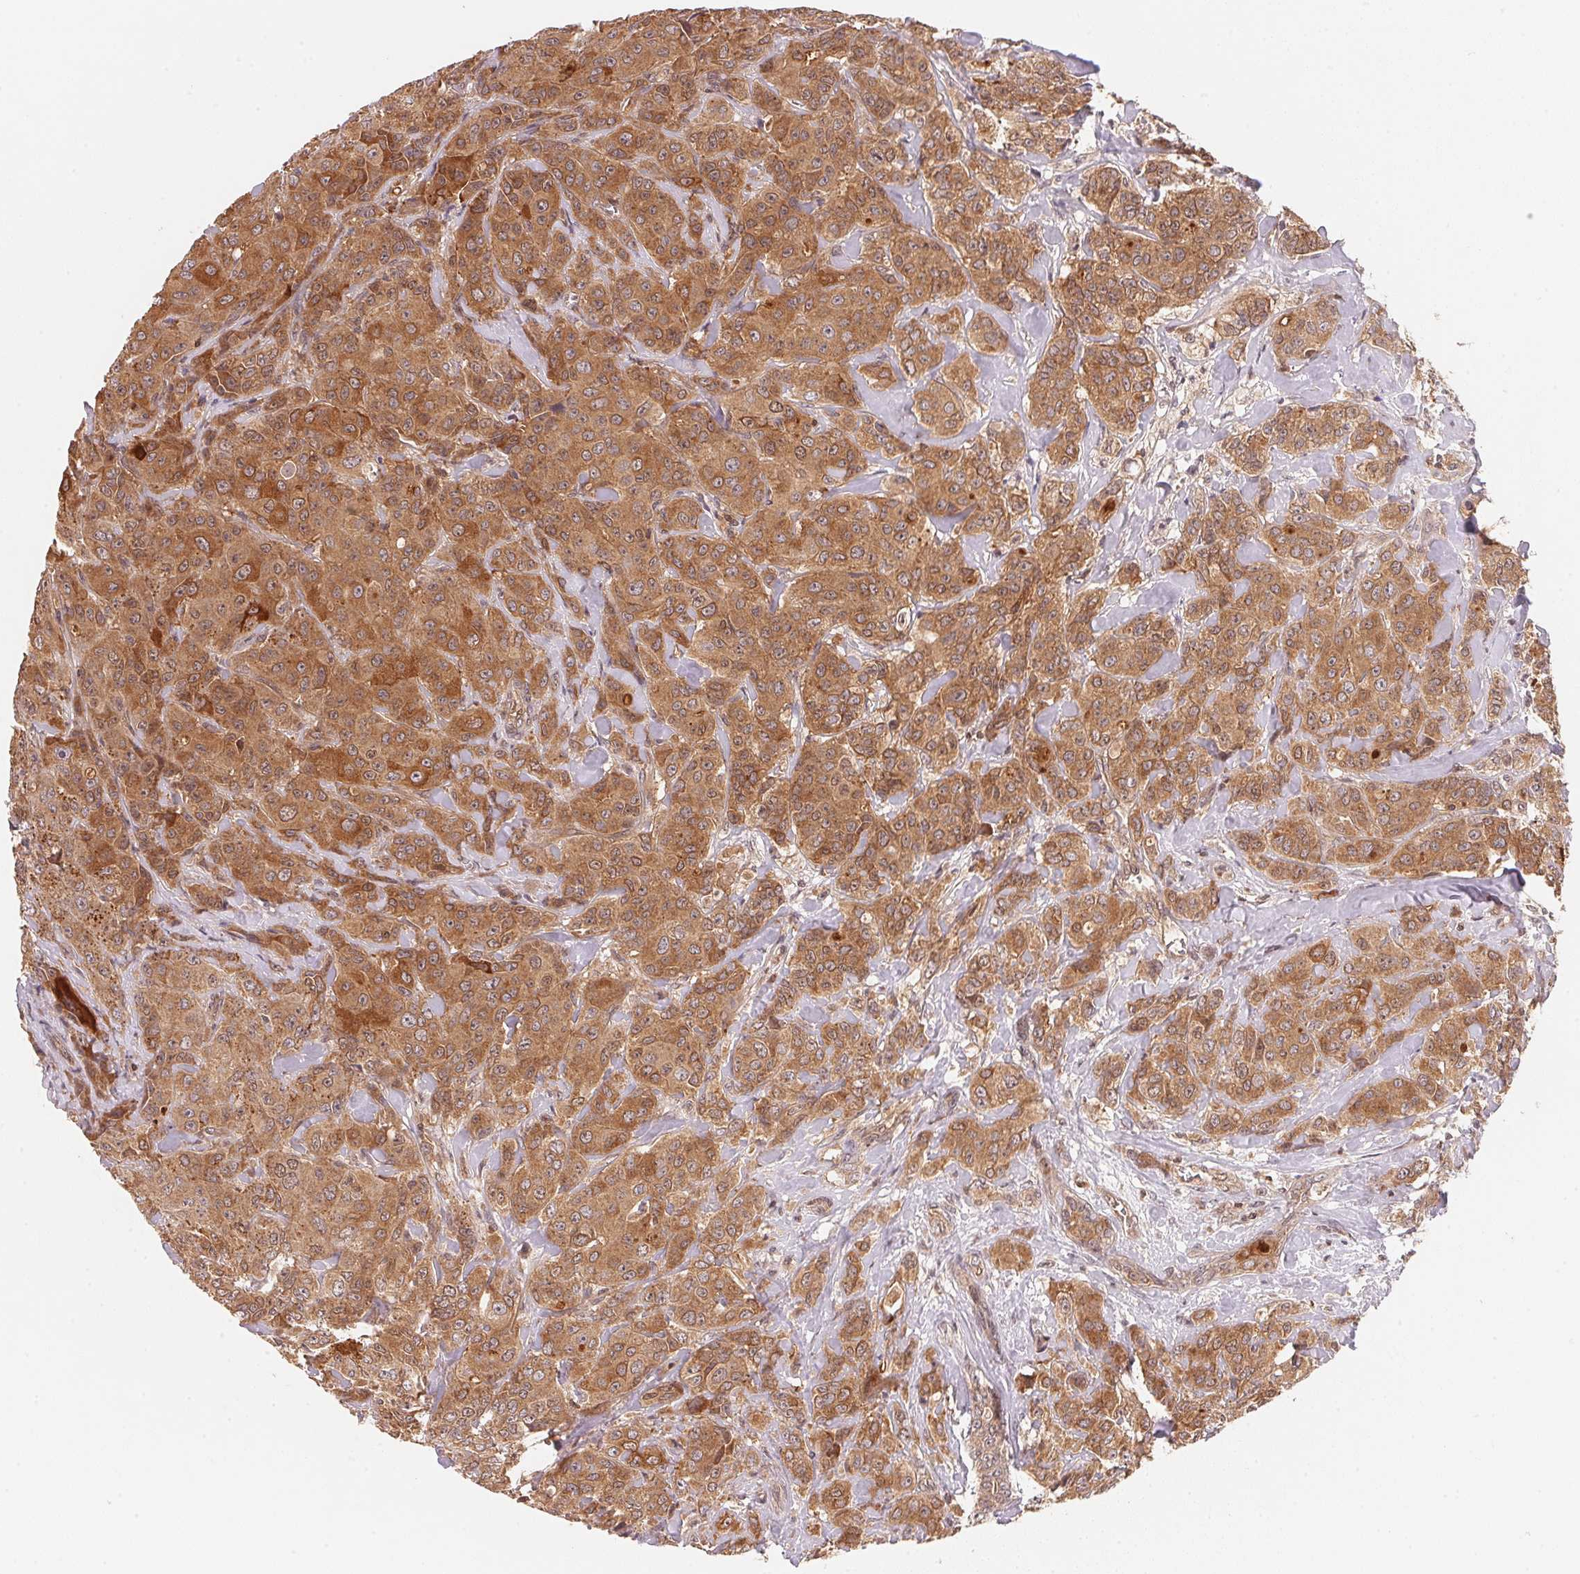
{"staining": {"intensity": "moderate", "quantity": ">75%", "location": "cytoplasmic/membranous,nuclear"}, "tissue": "breast cancer", "cell_type": "Tumor cells", "image_type": "cancer", "snomed": [{"axis": "morphology", "description": "Normal tissue, NOS"}, {"axis": "morphology", "description": "Duct carcinoma"}, {"axis": "topography", "description": "Breast"}], "caption": "Moderate cytoplasmic/membranous and nuclear positivity is identified in approximately >75% of tumor cells in breast cancer.", "gene": "CCDC102B", "patient": {"sex": "female", "age": 43}}